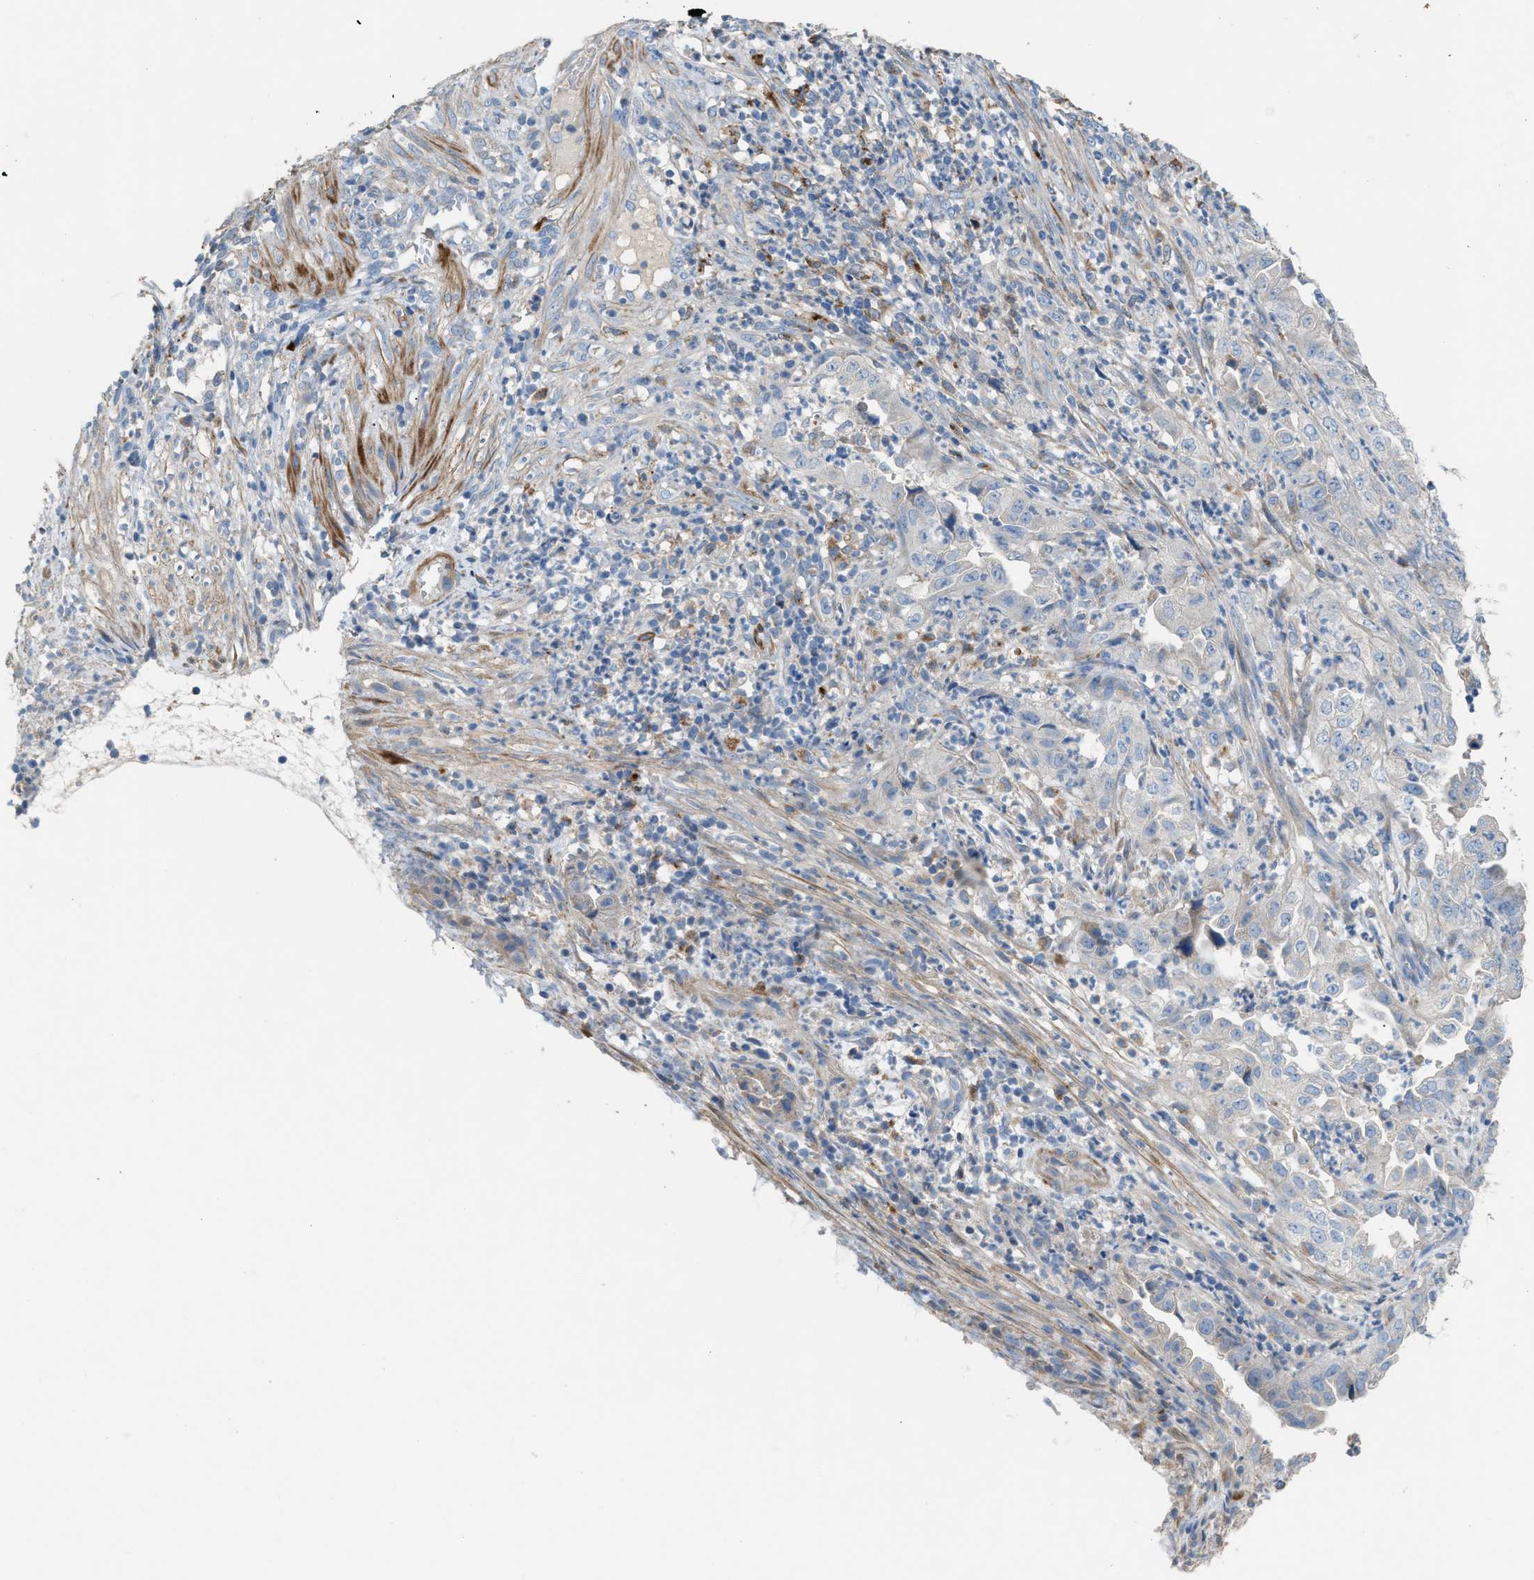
{"staining": {"intensity": "weak", "quantity": "<25%", "location": "cytoplasmic/membranous"}, "tissue": "endometrial cancer", "cell_type": "Tumor cells", "image_type": "cancer", "snomed": [{"axis": "morphology", "description": "Adenocarcinoma, NOS"}, {"axis": "topography", "description": "Endometrium"}], "caption": "Immunohistochemical staining of human endometrial cancer (adenocarcinoma) shows no significant expression in tumor cells. Brightfield microscopy of IHC stained with DAB (3,3'-diaminobenzidine) (brown) and hematoxylin (blue), captured at high magnification.", "gene": "AOAH", "patient": {"sex": "female", "age": 51}}